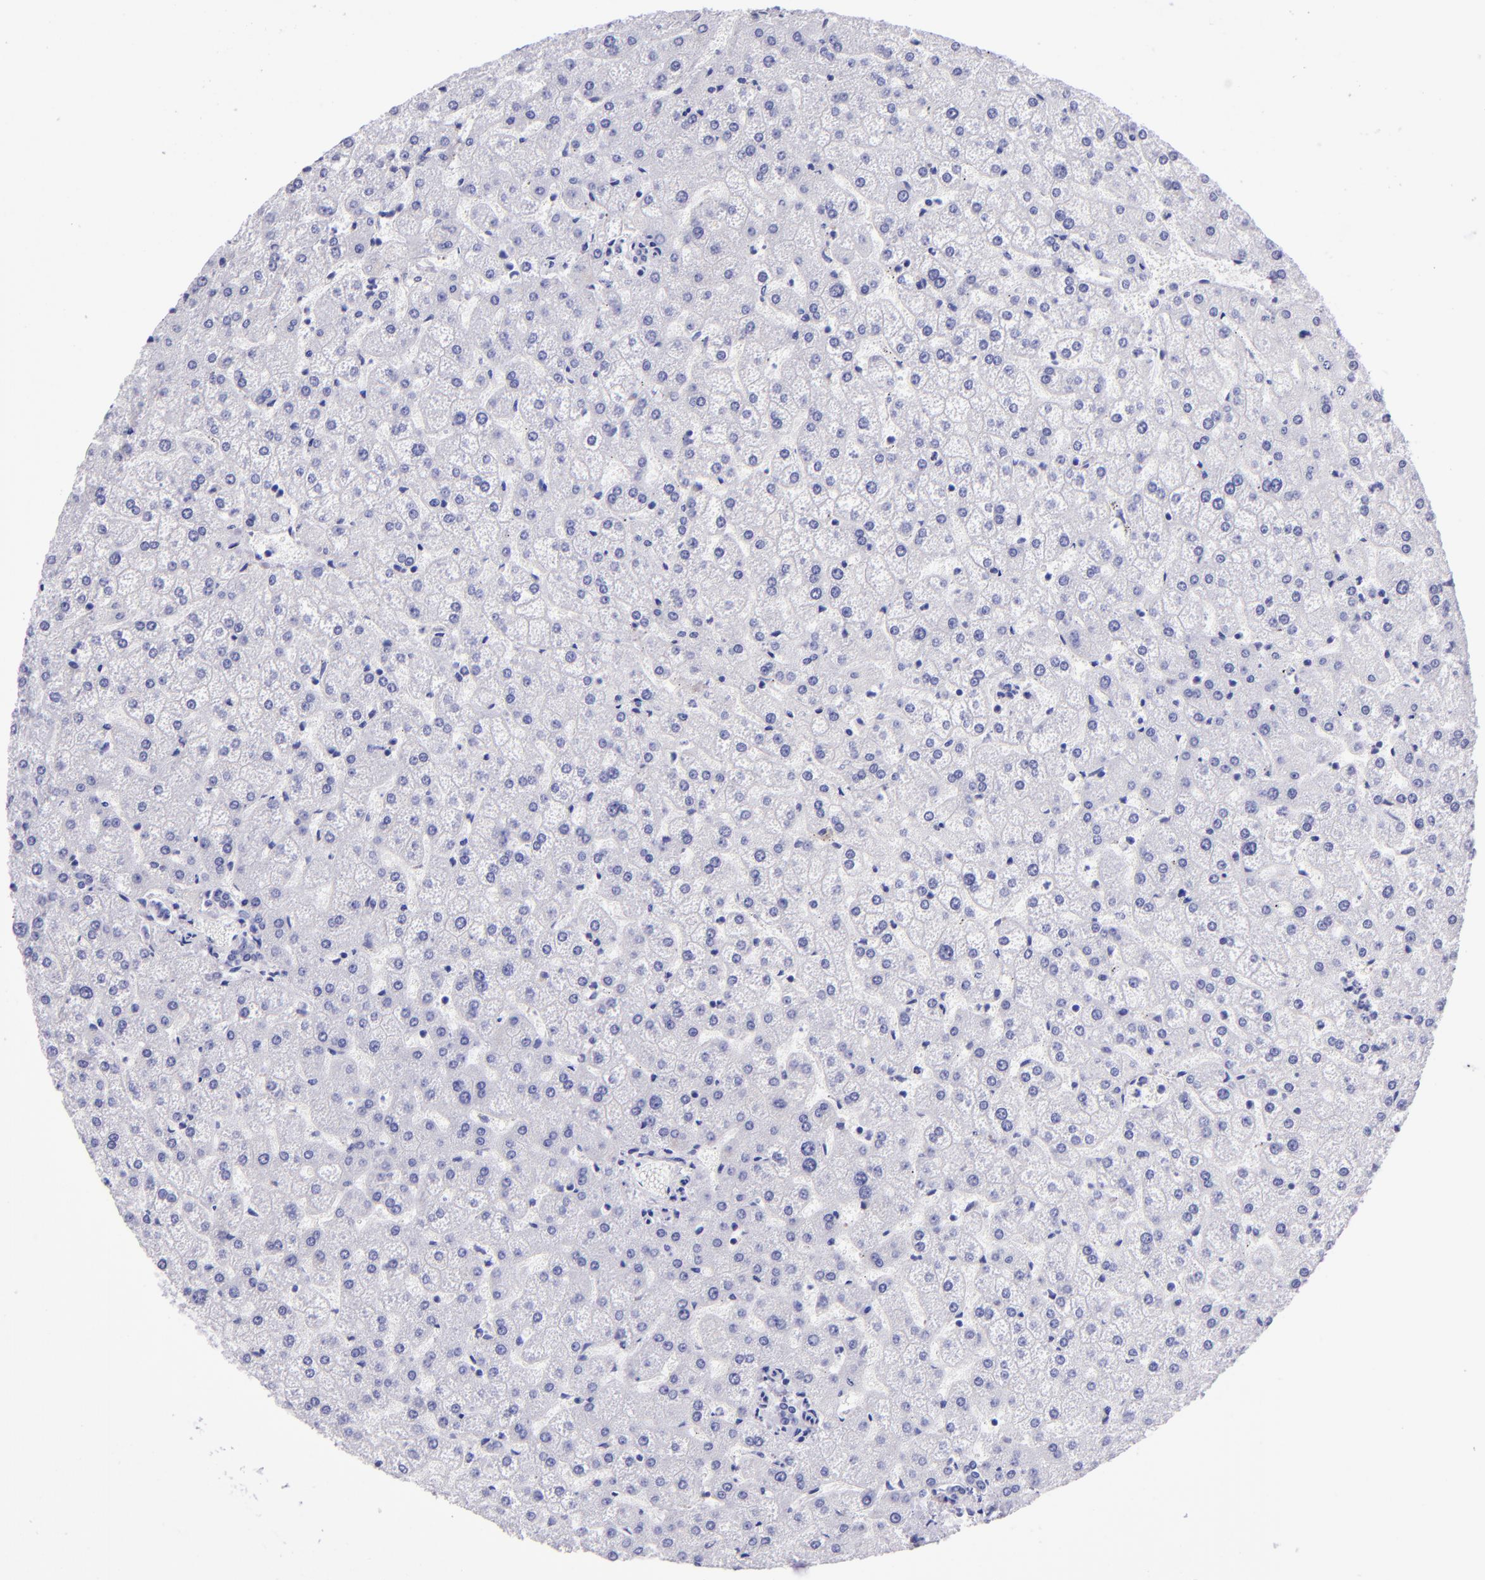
{"staining": {"intensity": "negative", "quantity": "none", "location": "none"}, "tissue": "liver", "cell_type": "Cholangiocytes", "image_type": "normal", "snomed": [{"axis": "morphology", "description": "Normal tissue, NOS"}, {"axis": "topography", "description": "Liver"}], "caption": "IHC image of normal liver stained for a protein (brown), which exhibits no staining in cholangiocytes.", "gene": "TYRP1", "patient": {"sex": "female", "age": 32}}